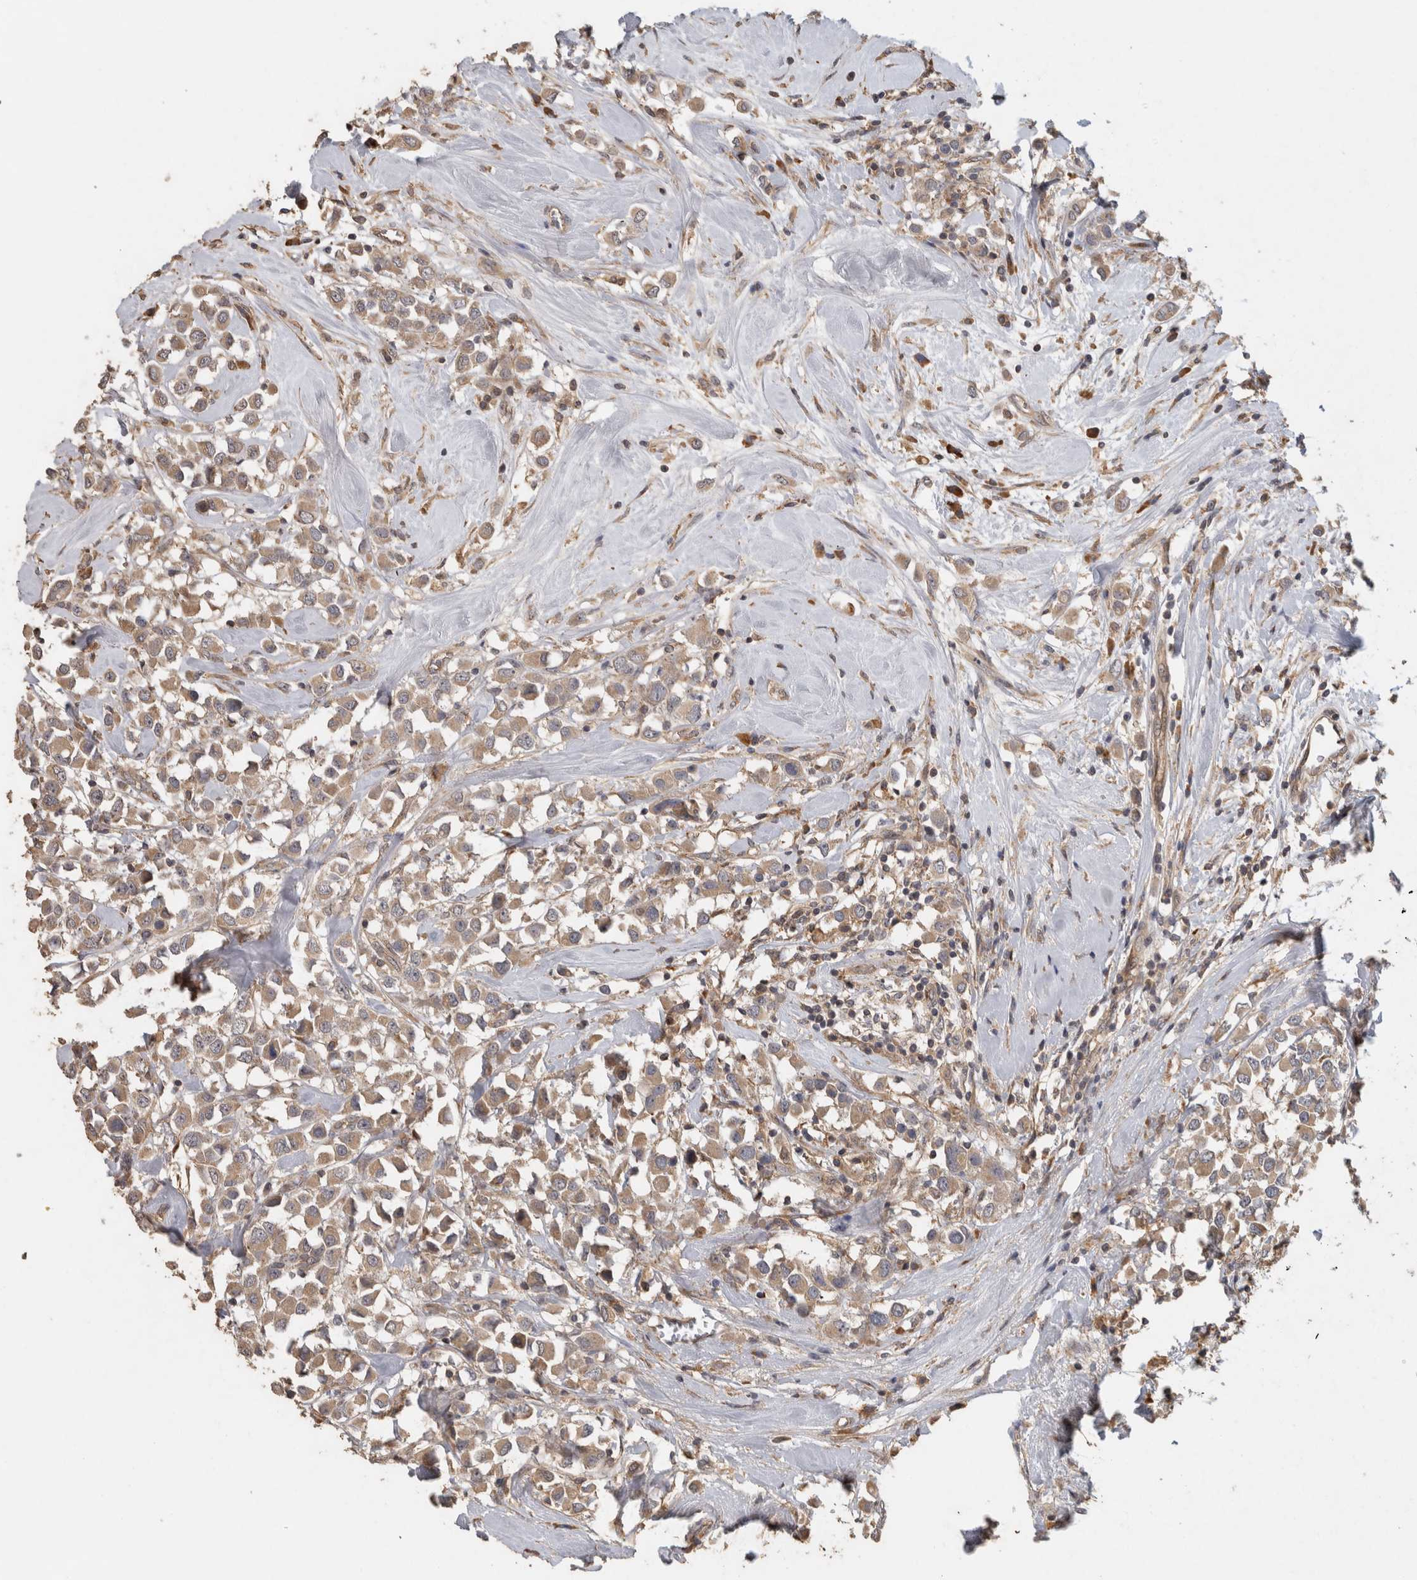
{"staining": {"intensity": "moderate", "quantity": ">75%", "location": "cytoplasmic/membranous"}, "tissue": "breast cancer", "cell_type": "Tumor cells", "image_type": "cancer", "snomed": [{"axis": "morphology", "description": "Duct carcinoma"}, {"axis": "topography", "description": "Breast"}], "caption": "IHC histopathology image of neoplastic tissue: breast invasive ductal carcinoma stained using IHC displays medium levels of moderate protein expression localized specifically in the cytoplasmic/membranous of tumor cells, appearing as a cytoplasmic/membranous brown color.", "gene": "VEPH1", "patient": {"sex": "female", "age": 61}}